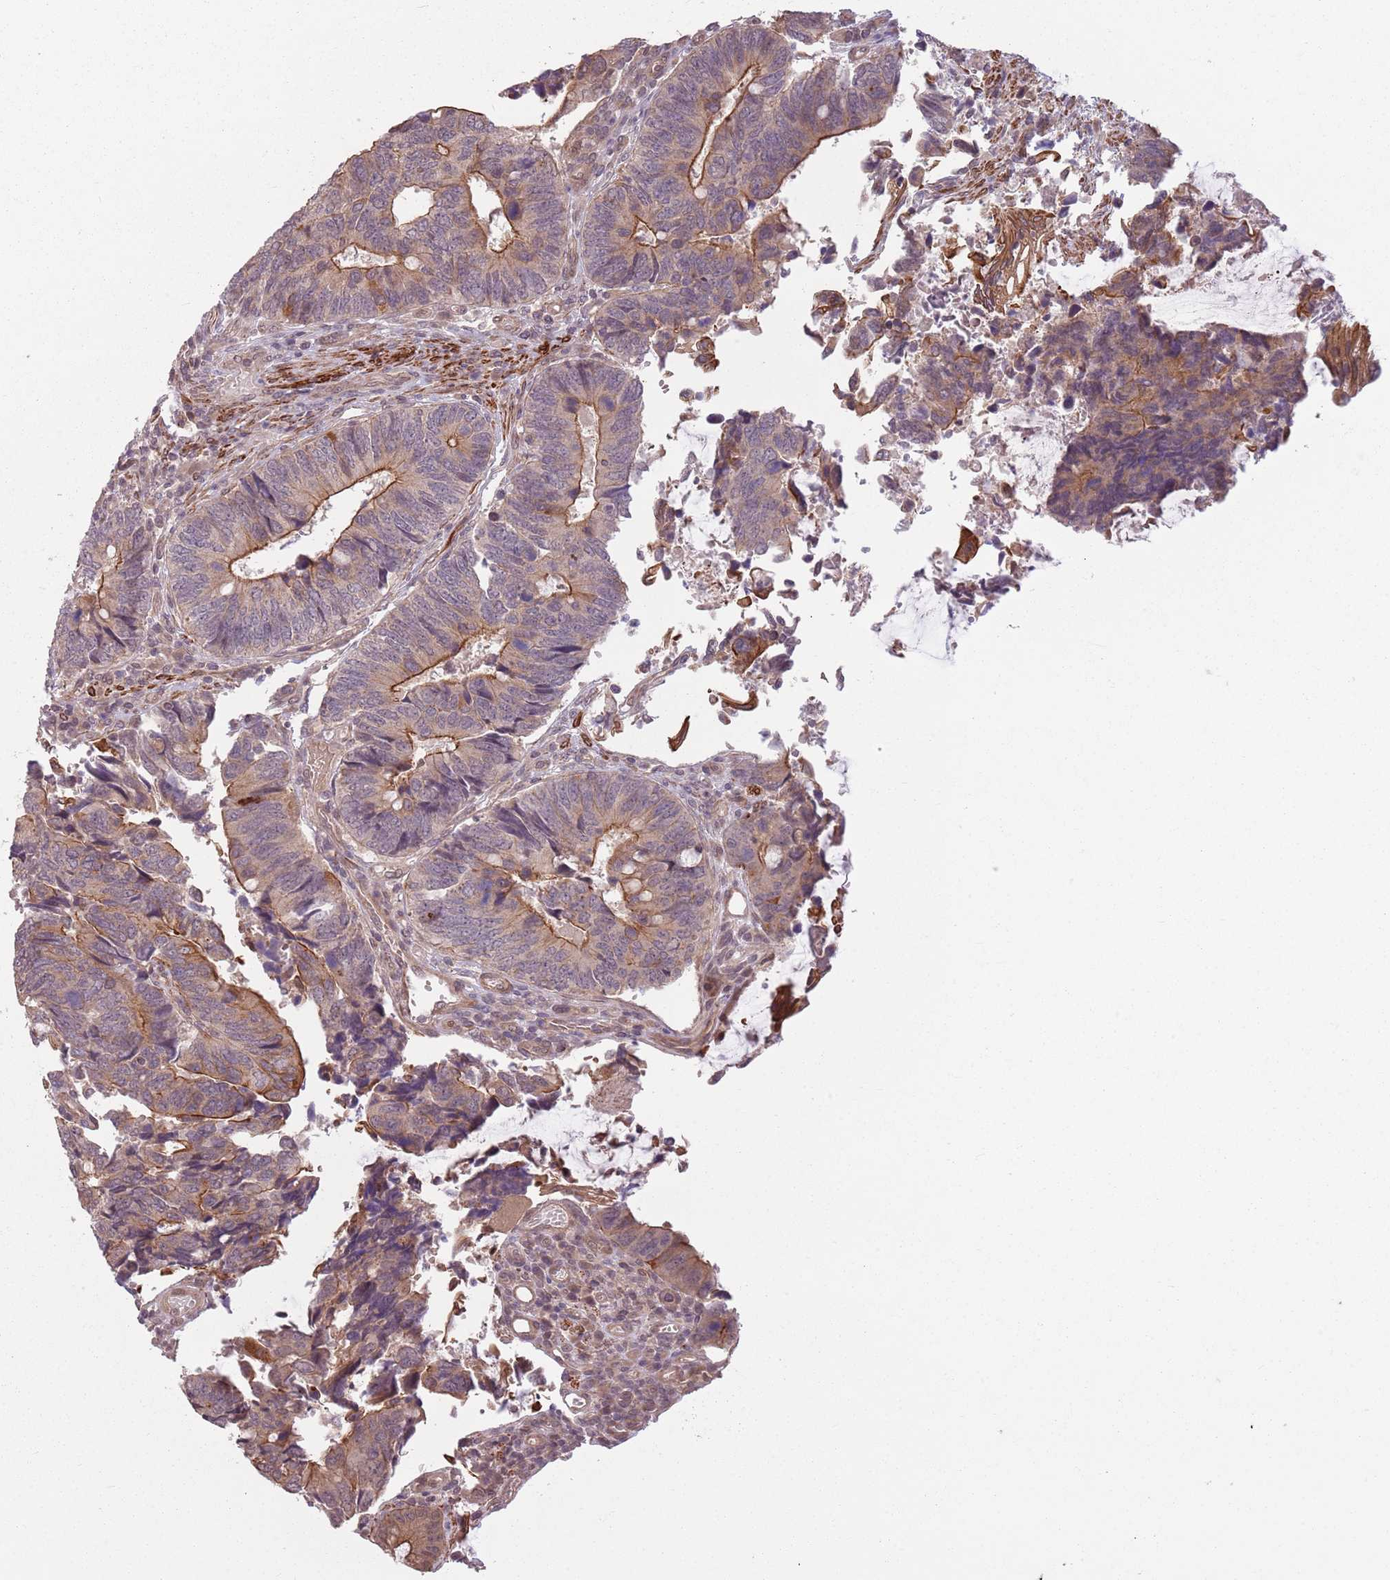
{"staining": {"intensity": "strong", "quantity": "25%-75%", "location": "cytoplasmic/membranous"}, "tissue": "colorectal cancer", "cell_type": "Tumor cells", "image_type": "cancer", "snomed": [{"axis": "morphology", "description": "Adenocarcinoma, NOS"}, {"axis": "topography", "description": "Colon"}], "caption": "IHC photomicrograph of neoplastic tissue: adenocarcinoma (colorectal) stained using immunohistochemistry (IHC) demonstrates high levels of strong protein expression localized specifically in the cytoplasmic/membranous of tumor cells, appearing as a cytoplasmic/membranous brown color.", "gene": "CCDC154", "patient": {"sex": "male", "age": 87}}